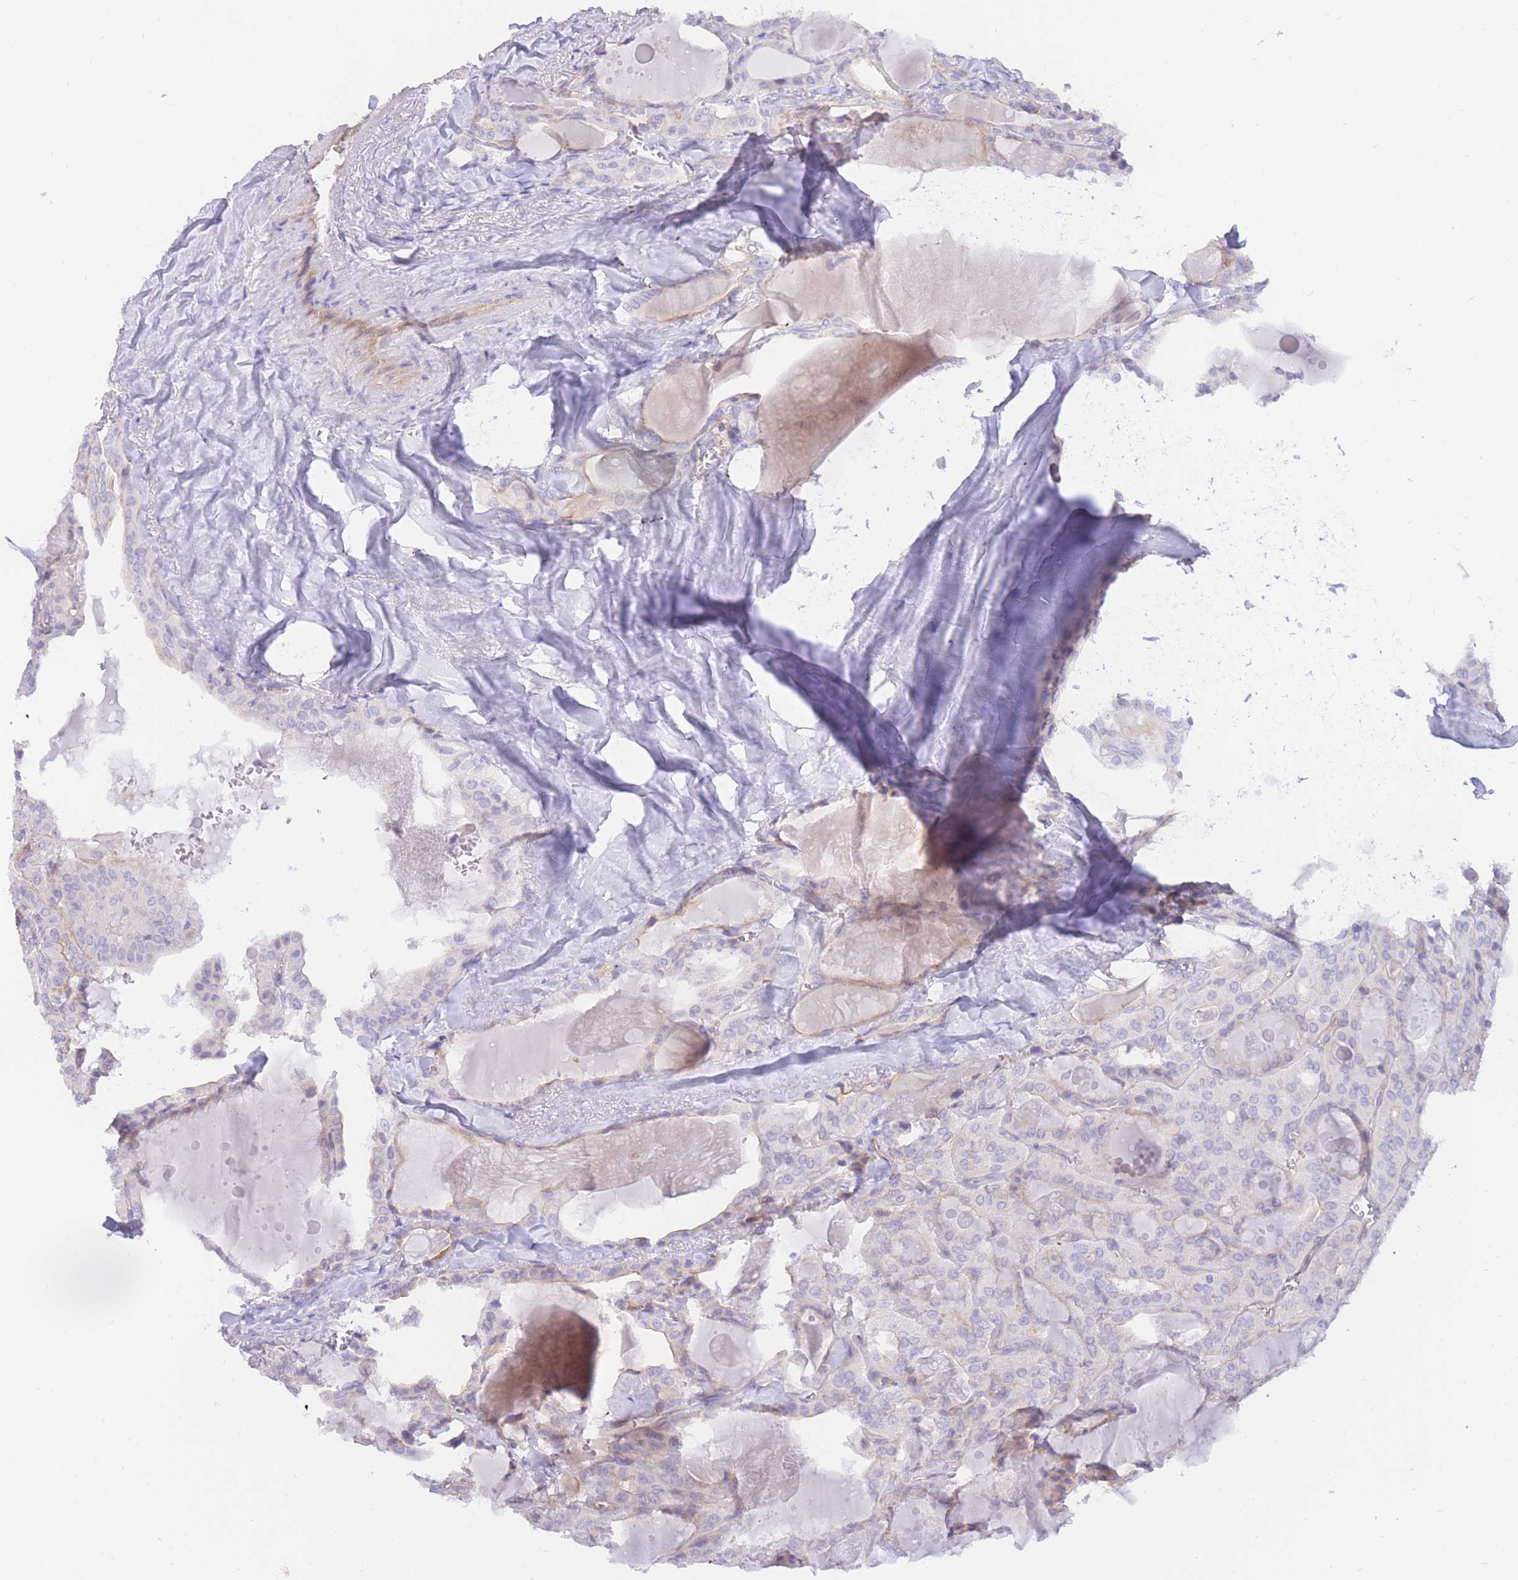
{"staining": {"intensity": "negative", "quantity": "none", "location": "none"}, "tissue": "thyroid cancer", "cell_type": "Tumor cells", "image_type": "cancer", "snomed": [{"axis": "morphology", "description": "Papillary adenocarcinoma, NOS"}, {"axis": "topography", "description": "Thyroid gland"}], "caption": "Human papillary adenocarcinoma (thyroid) stained for a protein using immunohistochemistry reveals no expression in tumor cells.", "gene": "SULT1A1", "patient": {"sex": "male", "age": 52}}